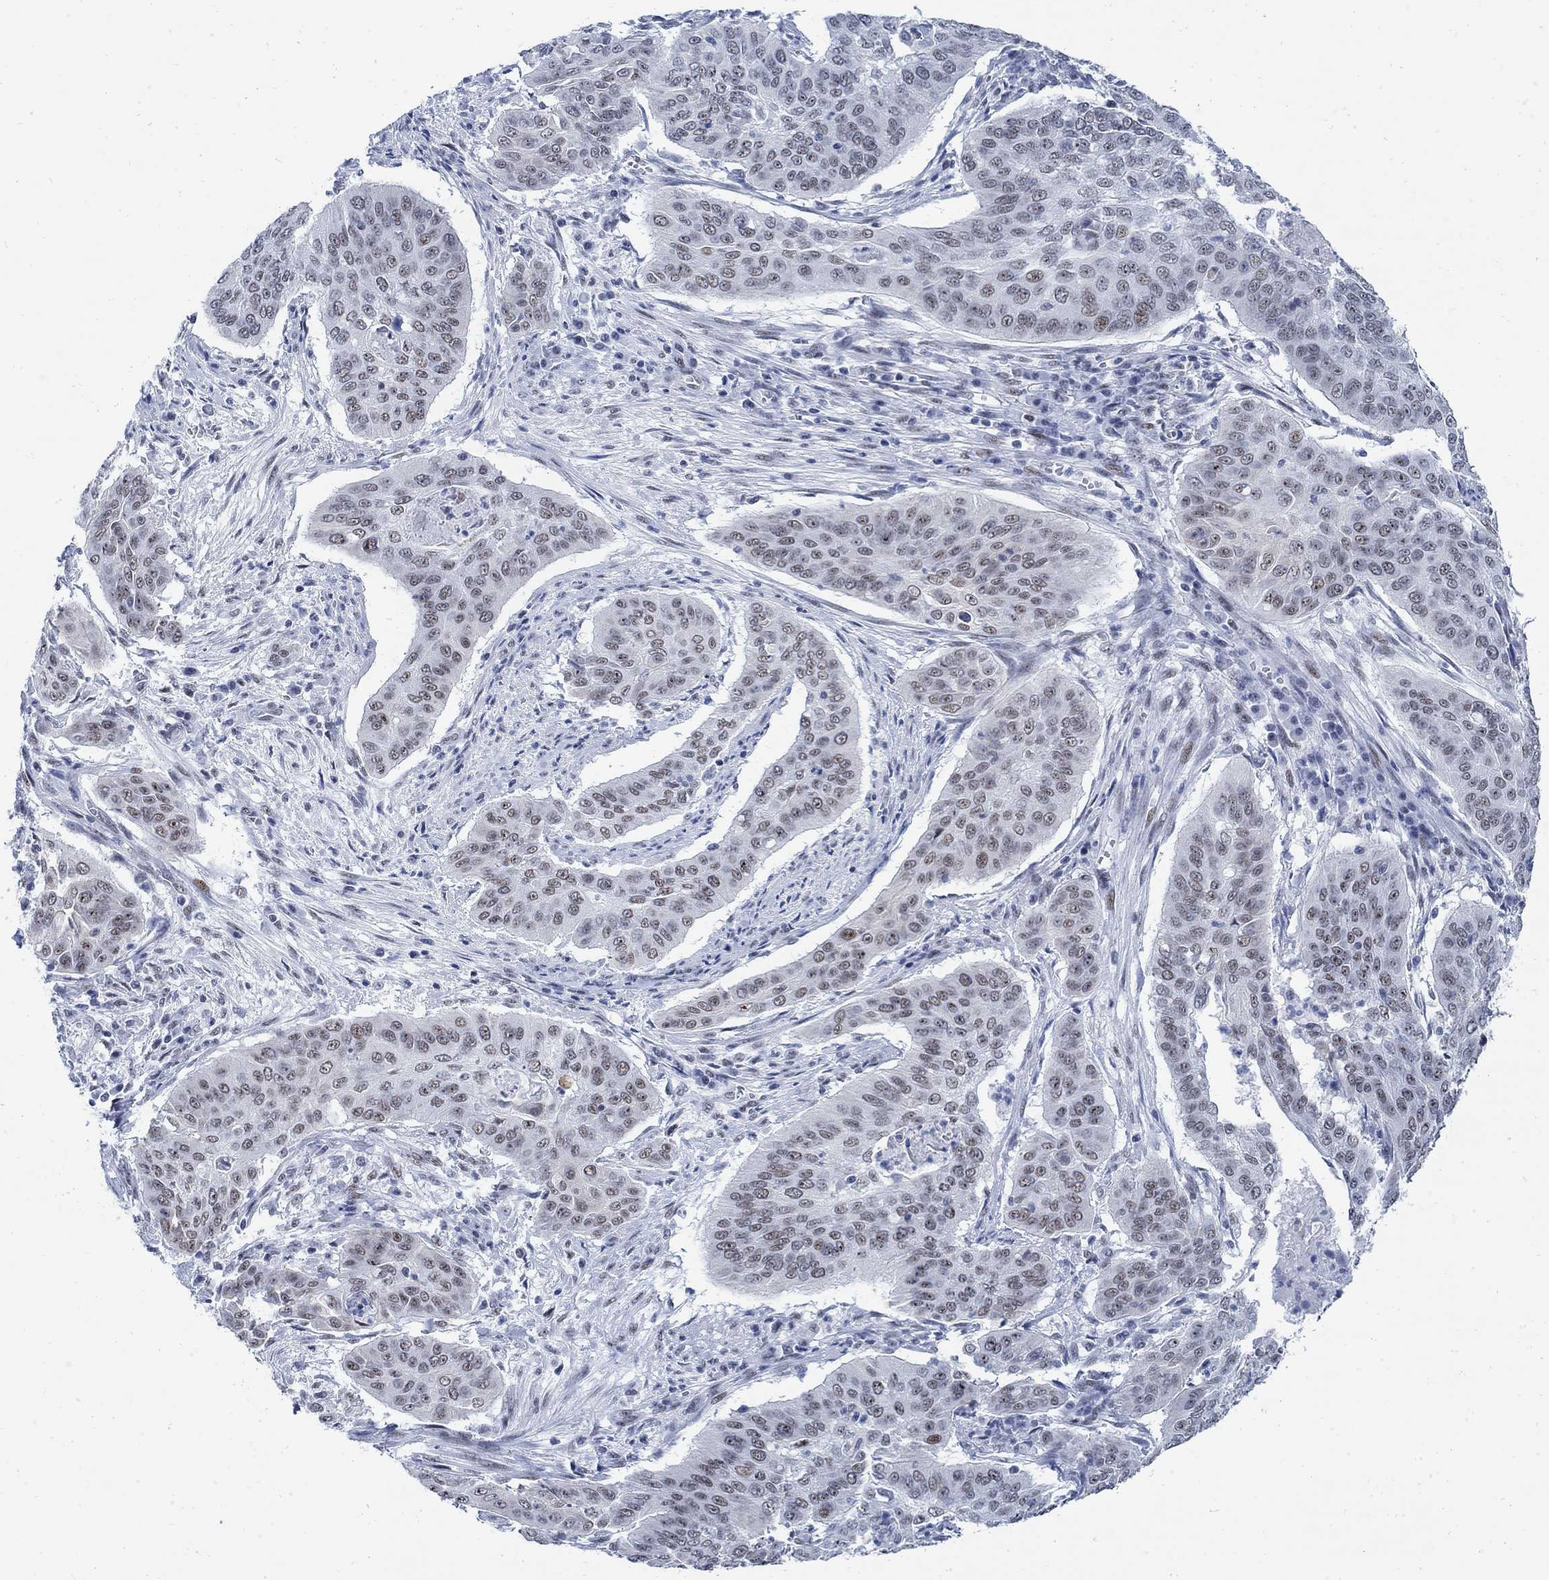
{"staining": {"intensity": "weak", "quantity": "25%-75%", "location": "nuclear"}, "tissue": "cervical cancer", "cell_type": "Tumor cells", "image_type": "cancer", "snomed": [{"axis": "morphology", "description": "Squamous cell carcinoma, NOS"}, {"axis": "topography", "description": "Cervix"}], "caption": "A photomicrograph of human cervical cancer (squamous cell carcinoma) stained for a protein demonstrates weak nuclear brown staining in tumor cells.", "gene": "DLK1", "patient": {"sex": "female", "age": 39}}